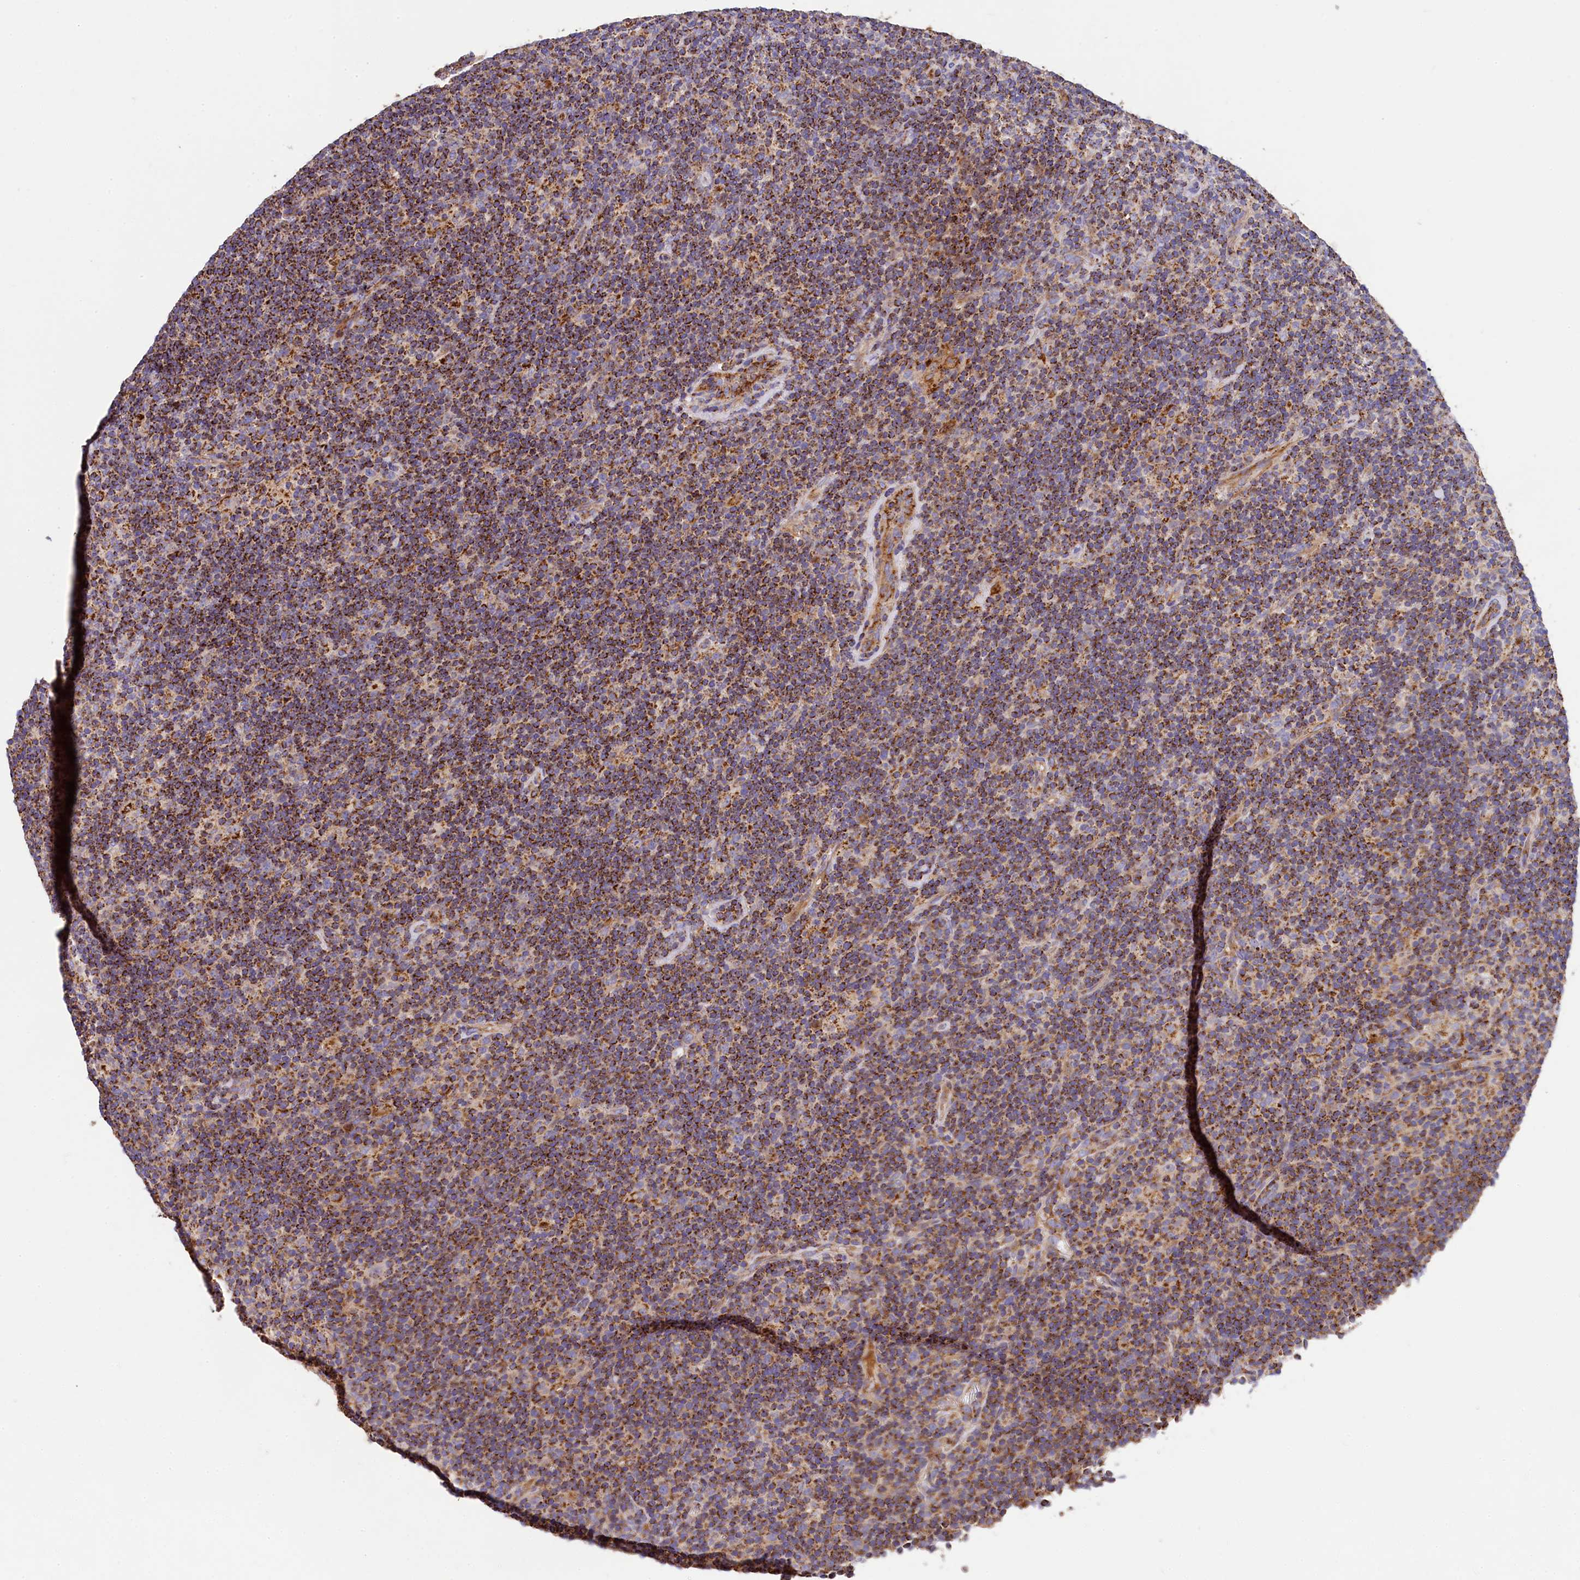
{"staining": {"intensity": "weak", "quantity": "25%-75%", "location": "cytoplasmic/membranous"}, "tissue": "lymphoma", "cell_type": "Tumor cells", "image_type": "cancer", "snomed": [{"axis": "morphology", "description": "Hodgkin's disease, NOS"}, {"axis": "topography", "description": "Lymph node"}], "caption": "Tumor cells reveal low levels of weak cytoplasmic/membranous staining in approximately 25%-75% of cells in lymphoma.", "gene": "CLYBL", "patient": {"sex": "female", "age": 57}}